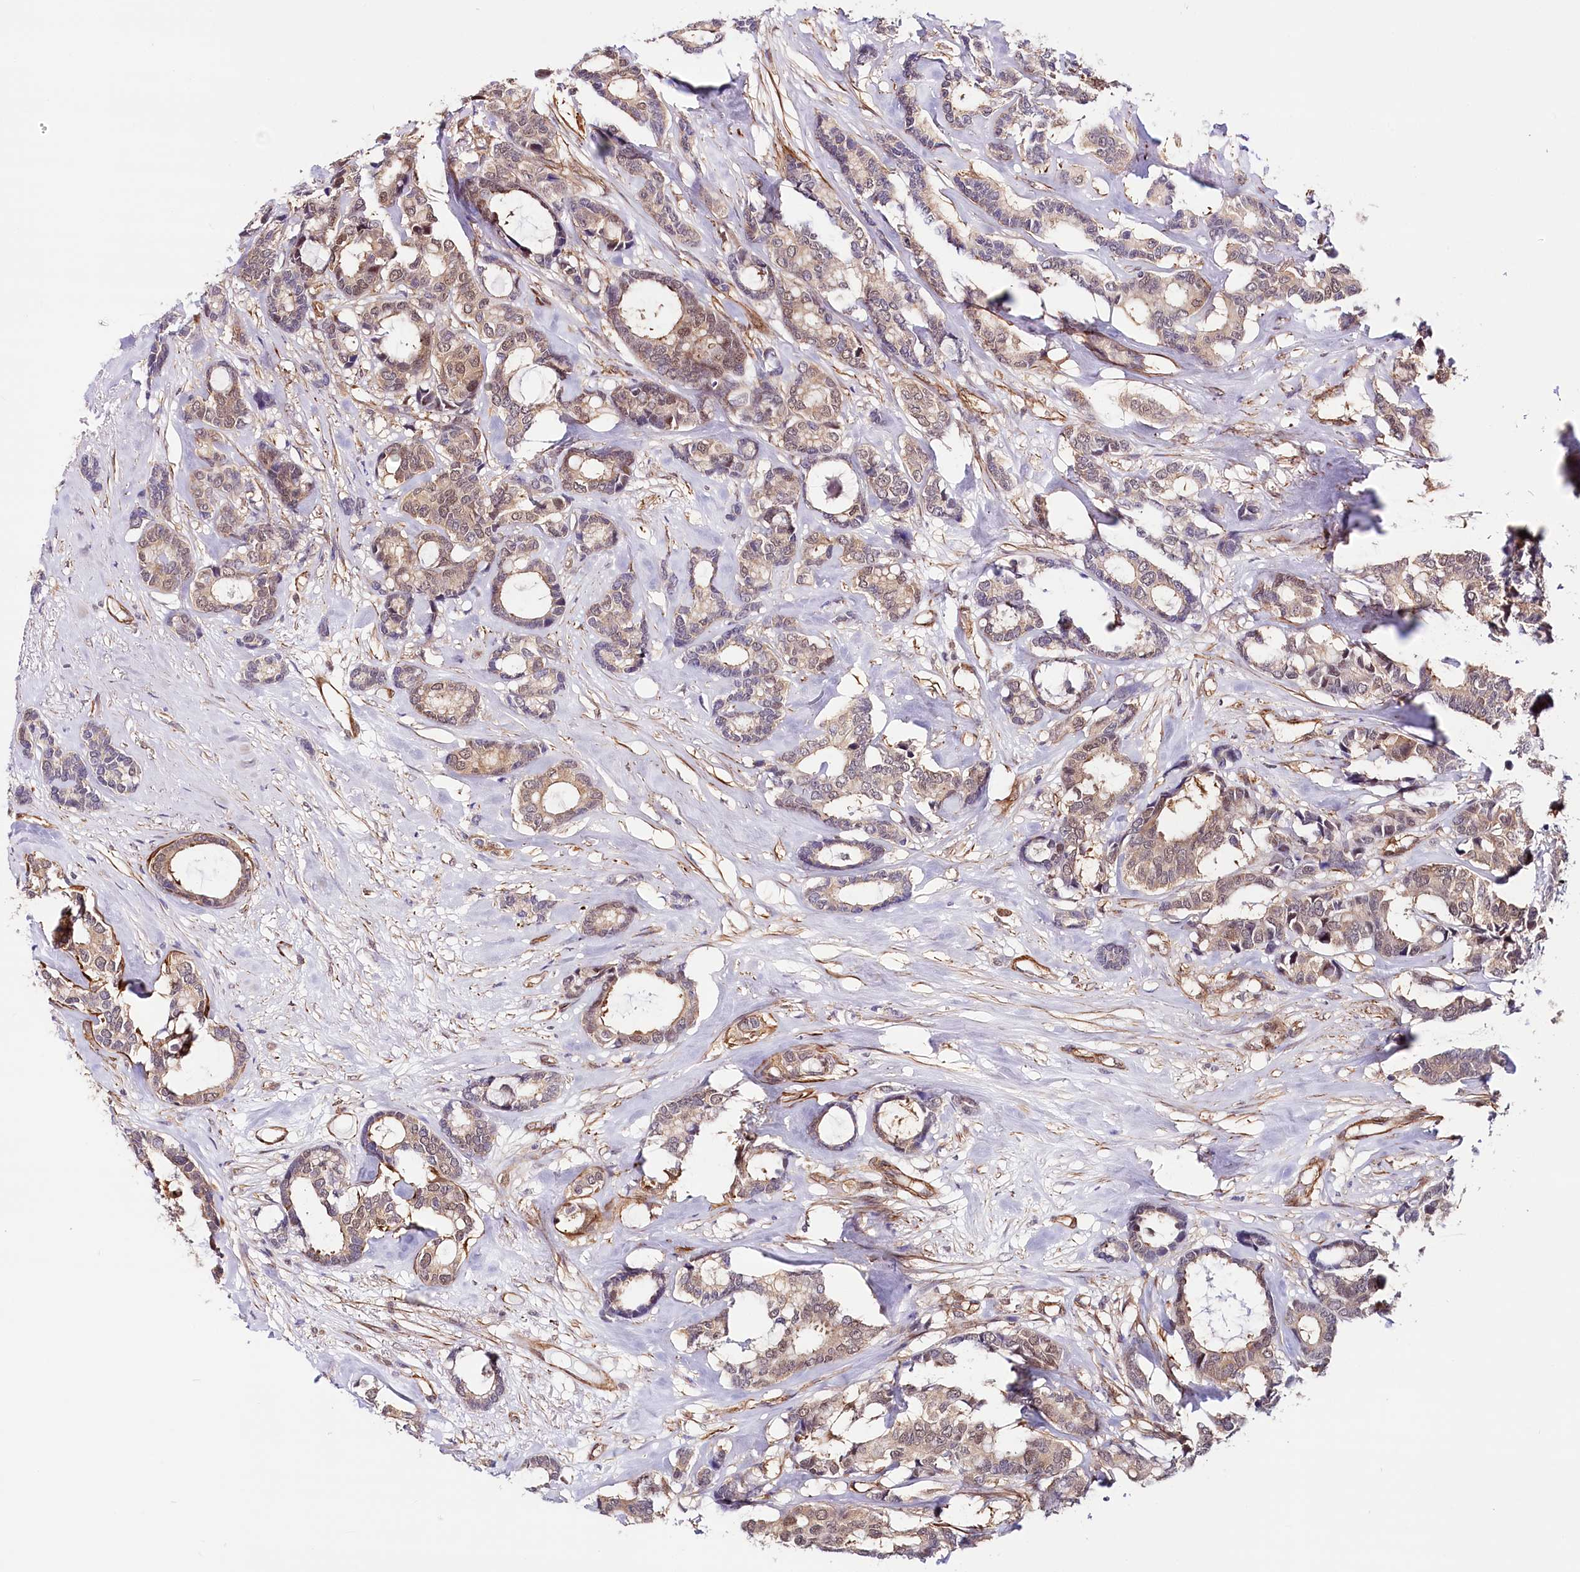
{"staining": {"intensity": "weak", "quantity": "25%-75%", "location": "nuclear"}, "tissue": "breast cancer", "cell_type": "Tumor cells", "image_type": "cancer", "snomed": [{"axis": "morphology", "description": "Duct carcinoma"}, {"axis": "topography", "description": "Breast"}], "caption": "An IHC histopathology image of neoplastic tissue is shown. Protein staining in brown highlights weak nuclear positivity in breast cancer within tumor cells.", "gene": "PPP2R5B", "patient": {"sex": "female", "age": 87}}